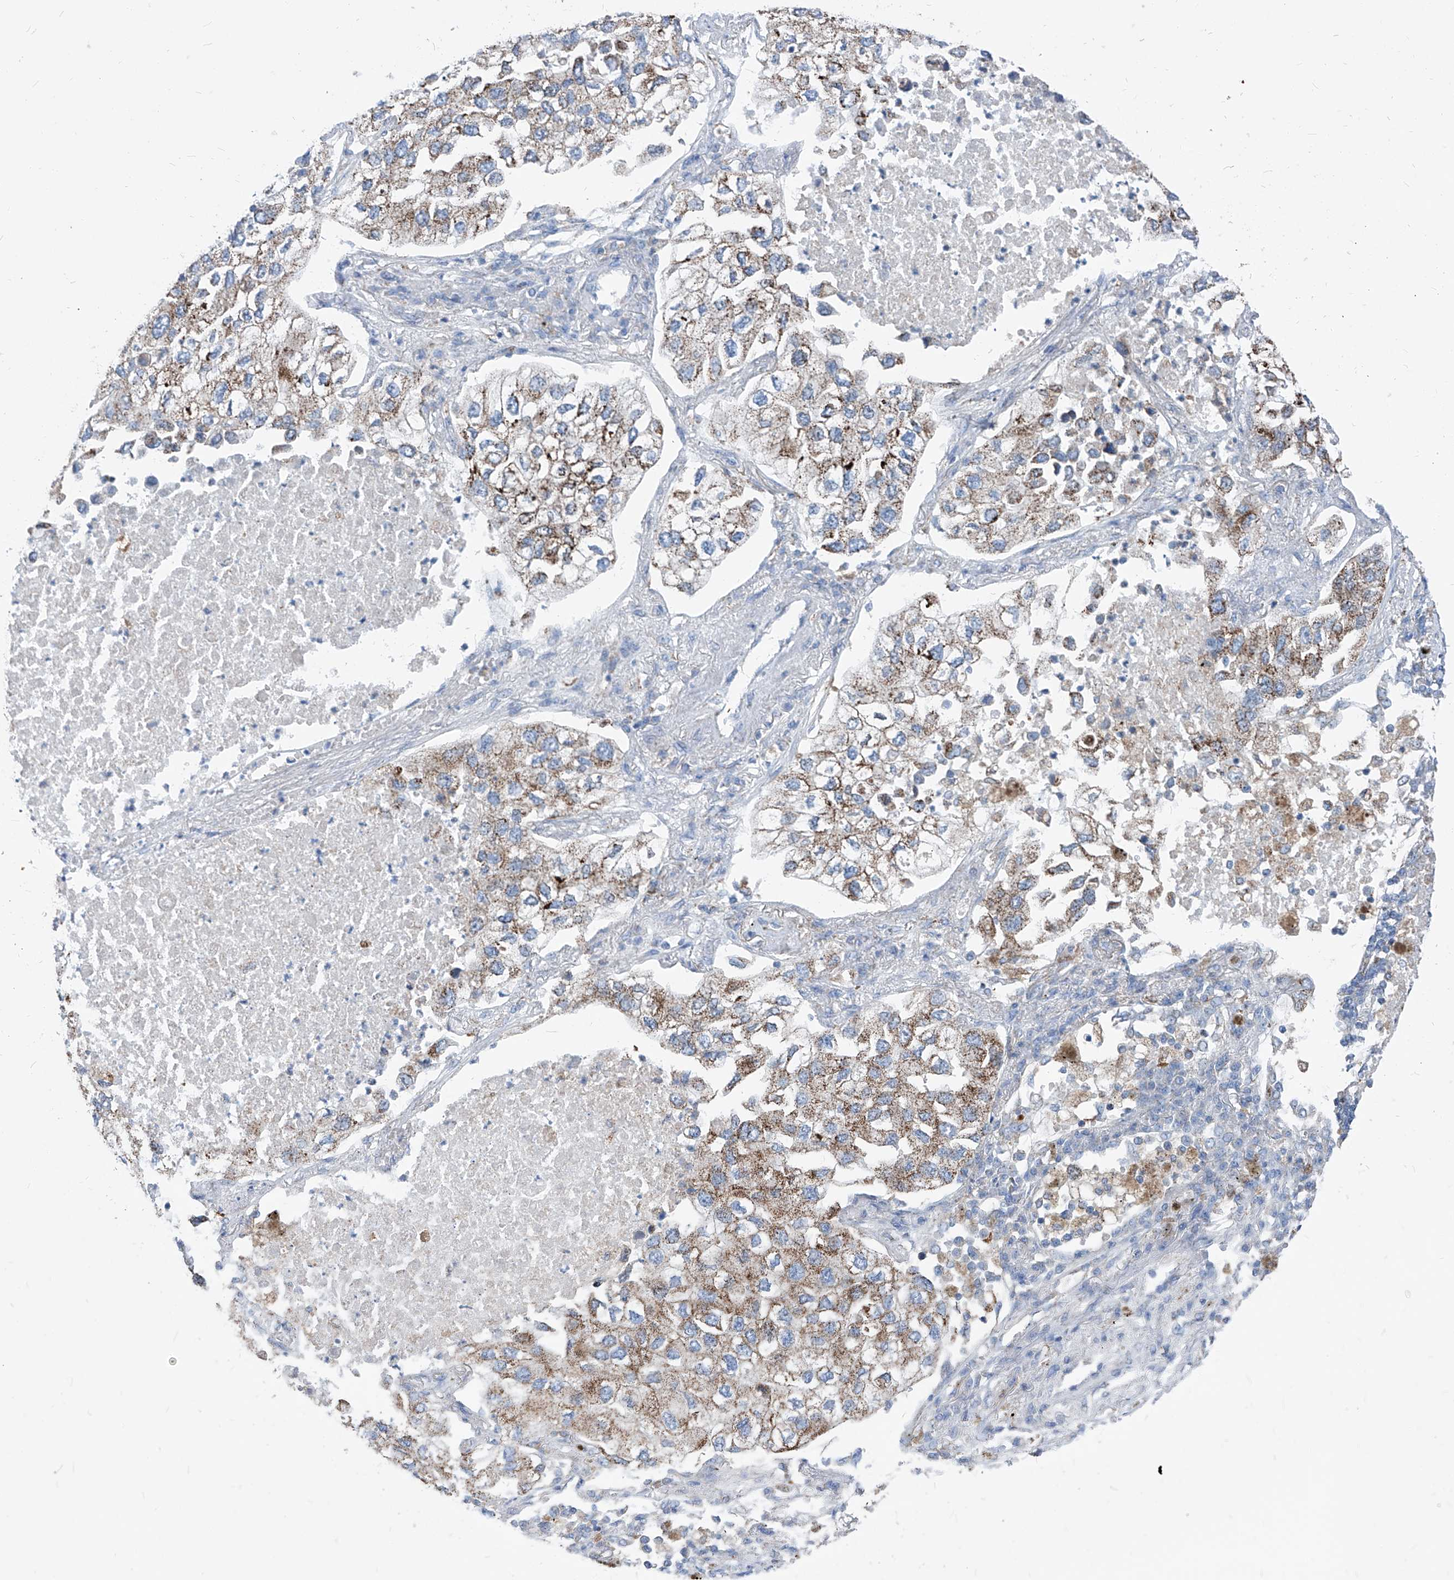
{"staining": {"intensity": "moderate", "quantity": ">75%", "location": "cytoplasmic/membranous"}, "tissue": "lung cancer", "cell_type": "Tumor cells", "image_type": "cancer", "snomed": [{"axis": "morphology", "description": "Adenocarcinoma, NOS"}, {"axis": "topography", "description": "Lung"}], "caption": "High-magnification brightfield microscopy of lung adenocarcinoma stained with DAB (3,3'-diaminobenzidine) (brown) and counterstained with hematoxylin (blue). tumor cells exhibit moderate cytoplasmic/membranous expression is appreciated in about>75% of cells.", "gene": "AGPS", "patient": {"sex": "male", "age": 63}}